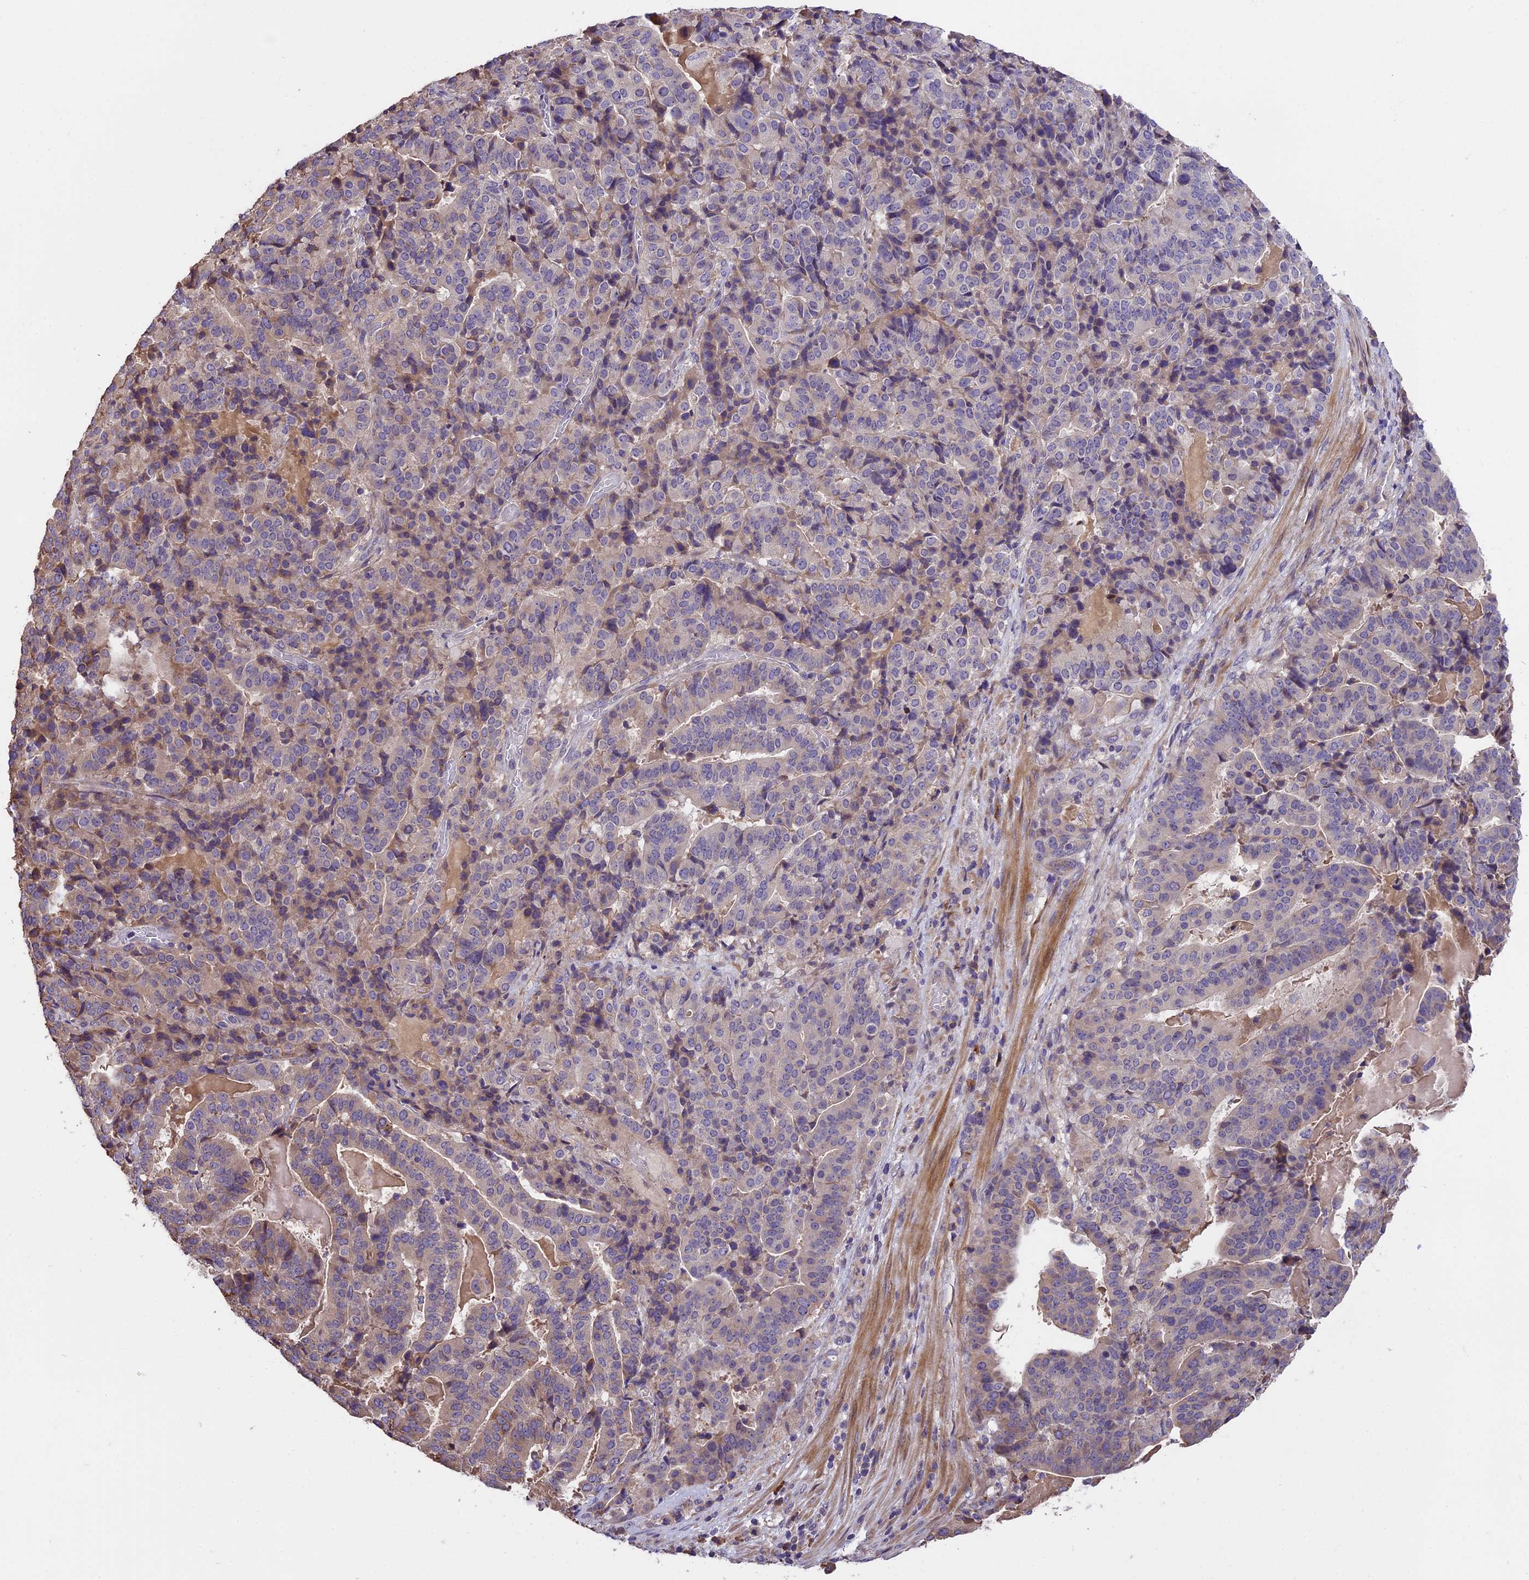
{"staining": {"intensity": "negative", "quantity": "none", "location": "none"}, "tissue": "stomach cancer", "cell_type": "Tumor cells", "image_type": "cancer", "snomed": [{"axis": "morphology", "description": "Adenocarcinoma, NOS"}, {"axis": "topography", "description": "Stomach"}], "caption": "Immunohistochemical staining of stomach cancer displays no significant positivity in tumor cells.", "gene": "ABCC10", "patient": {"sex": "male", "age": 48}}